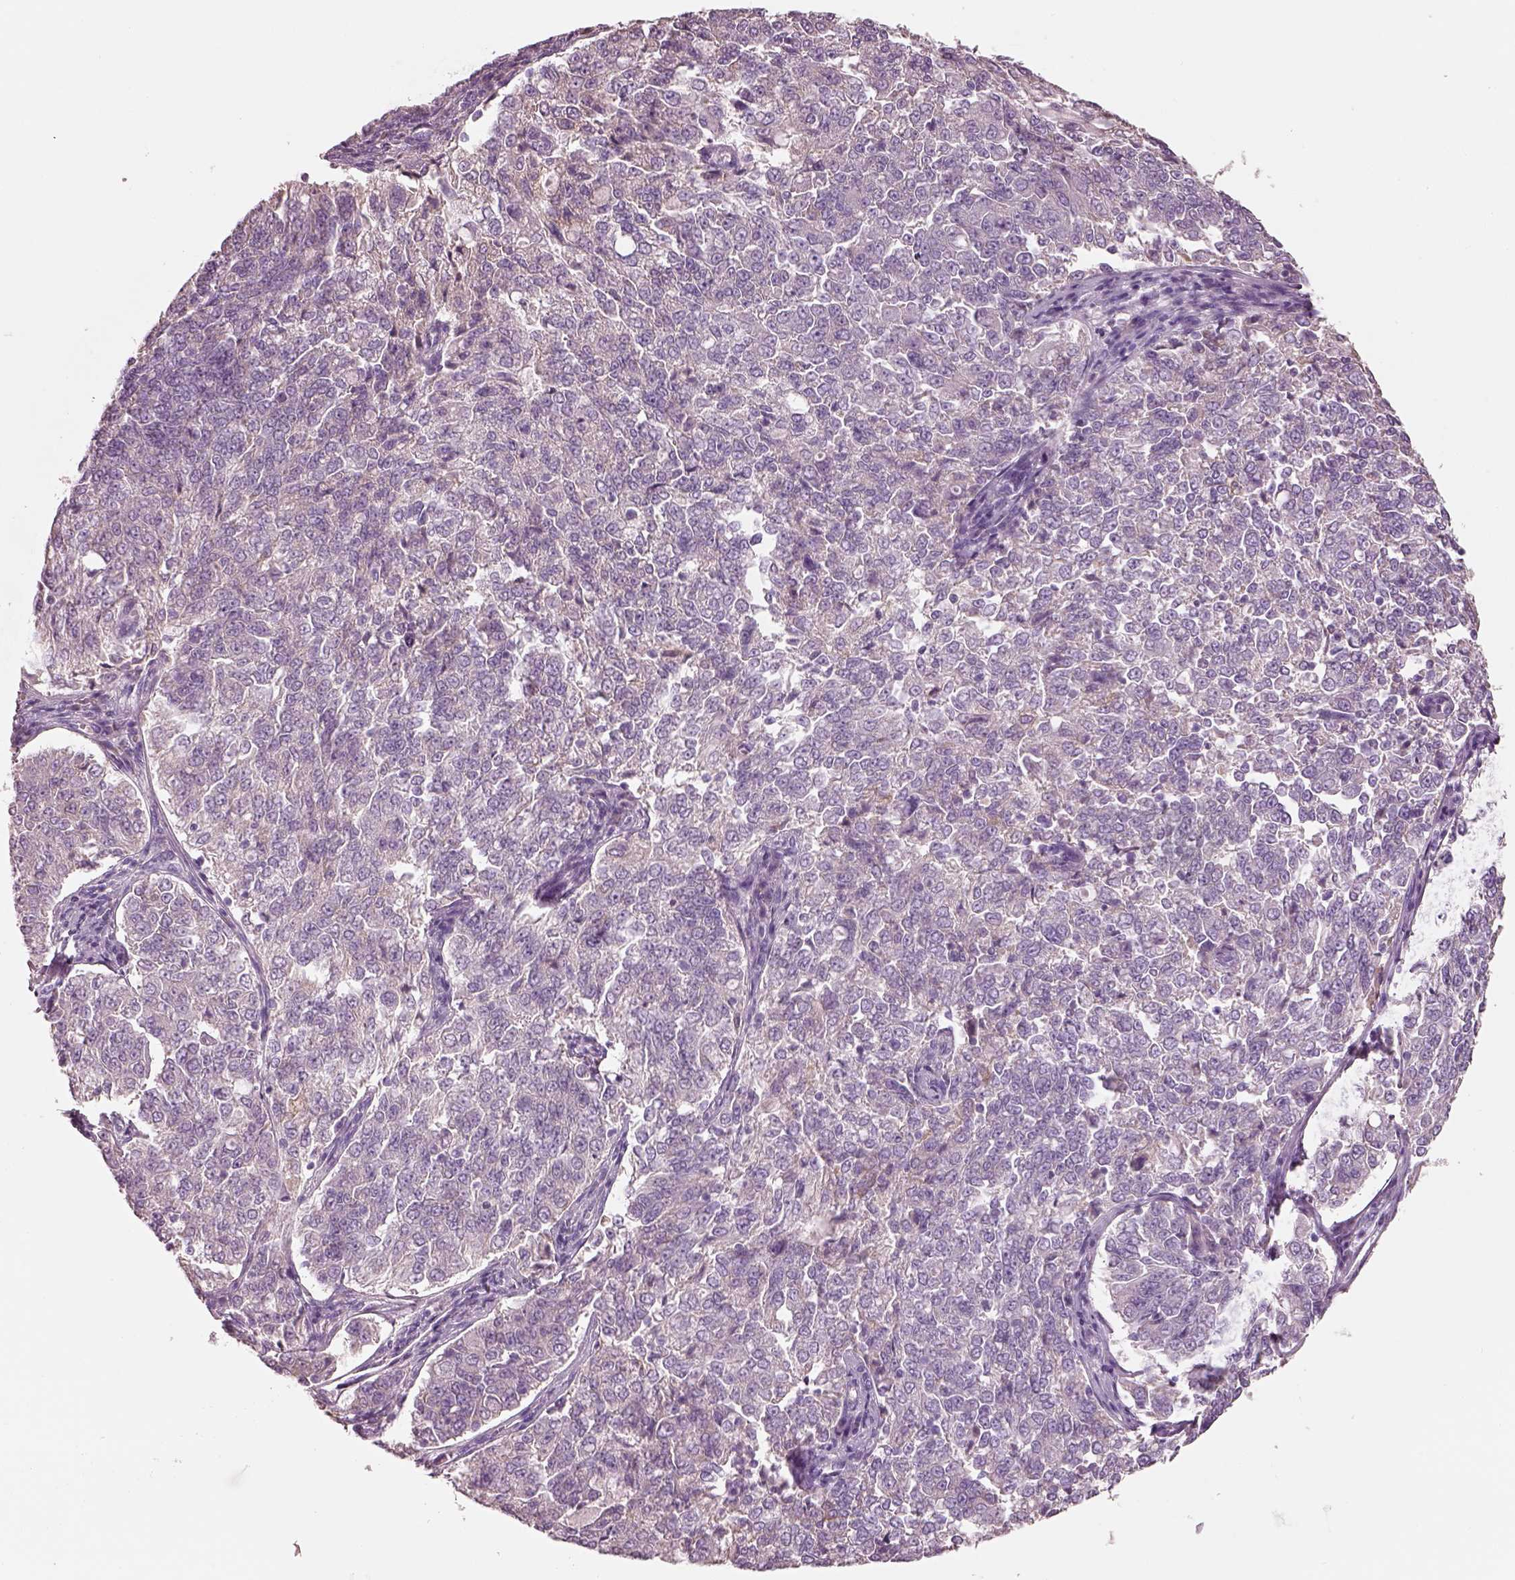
{"staining": {"intensity": "negative", "quantity": "none", "location": "none"}, "tissue": "endometrial cancer", "cell_type": "Tumor cells", "image_type": "cancer", "snomed": [{"axis": "morphology", "description": "Adenocarcinoma, NOS"}, {"axis": "topography", "description": "Endometrium"}], "caption": "Tumor cells show no significant positivity in endometrial adenocarcinoma. Brightfield microscopy of immunohistochemistry (IHC) stained with DAB (3,3'-diaminobenzidine) (brown) and hematoxylin (blue), captured at high magnification.", "gene": "PNOC", "patient": {"sex": "female", "age": 43}}